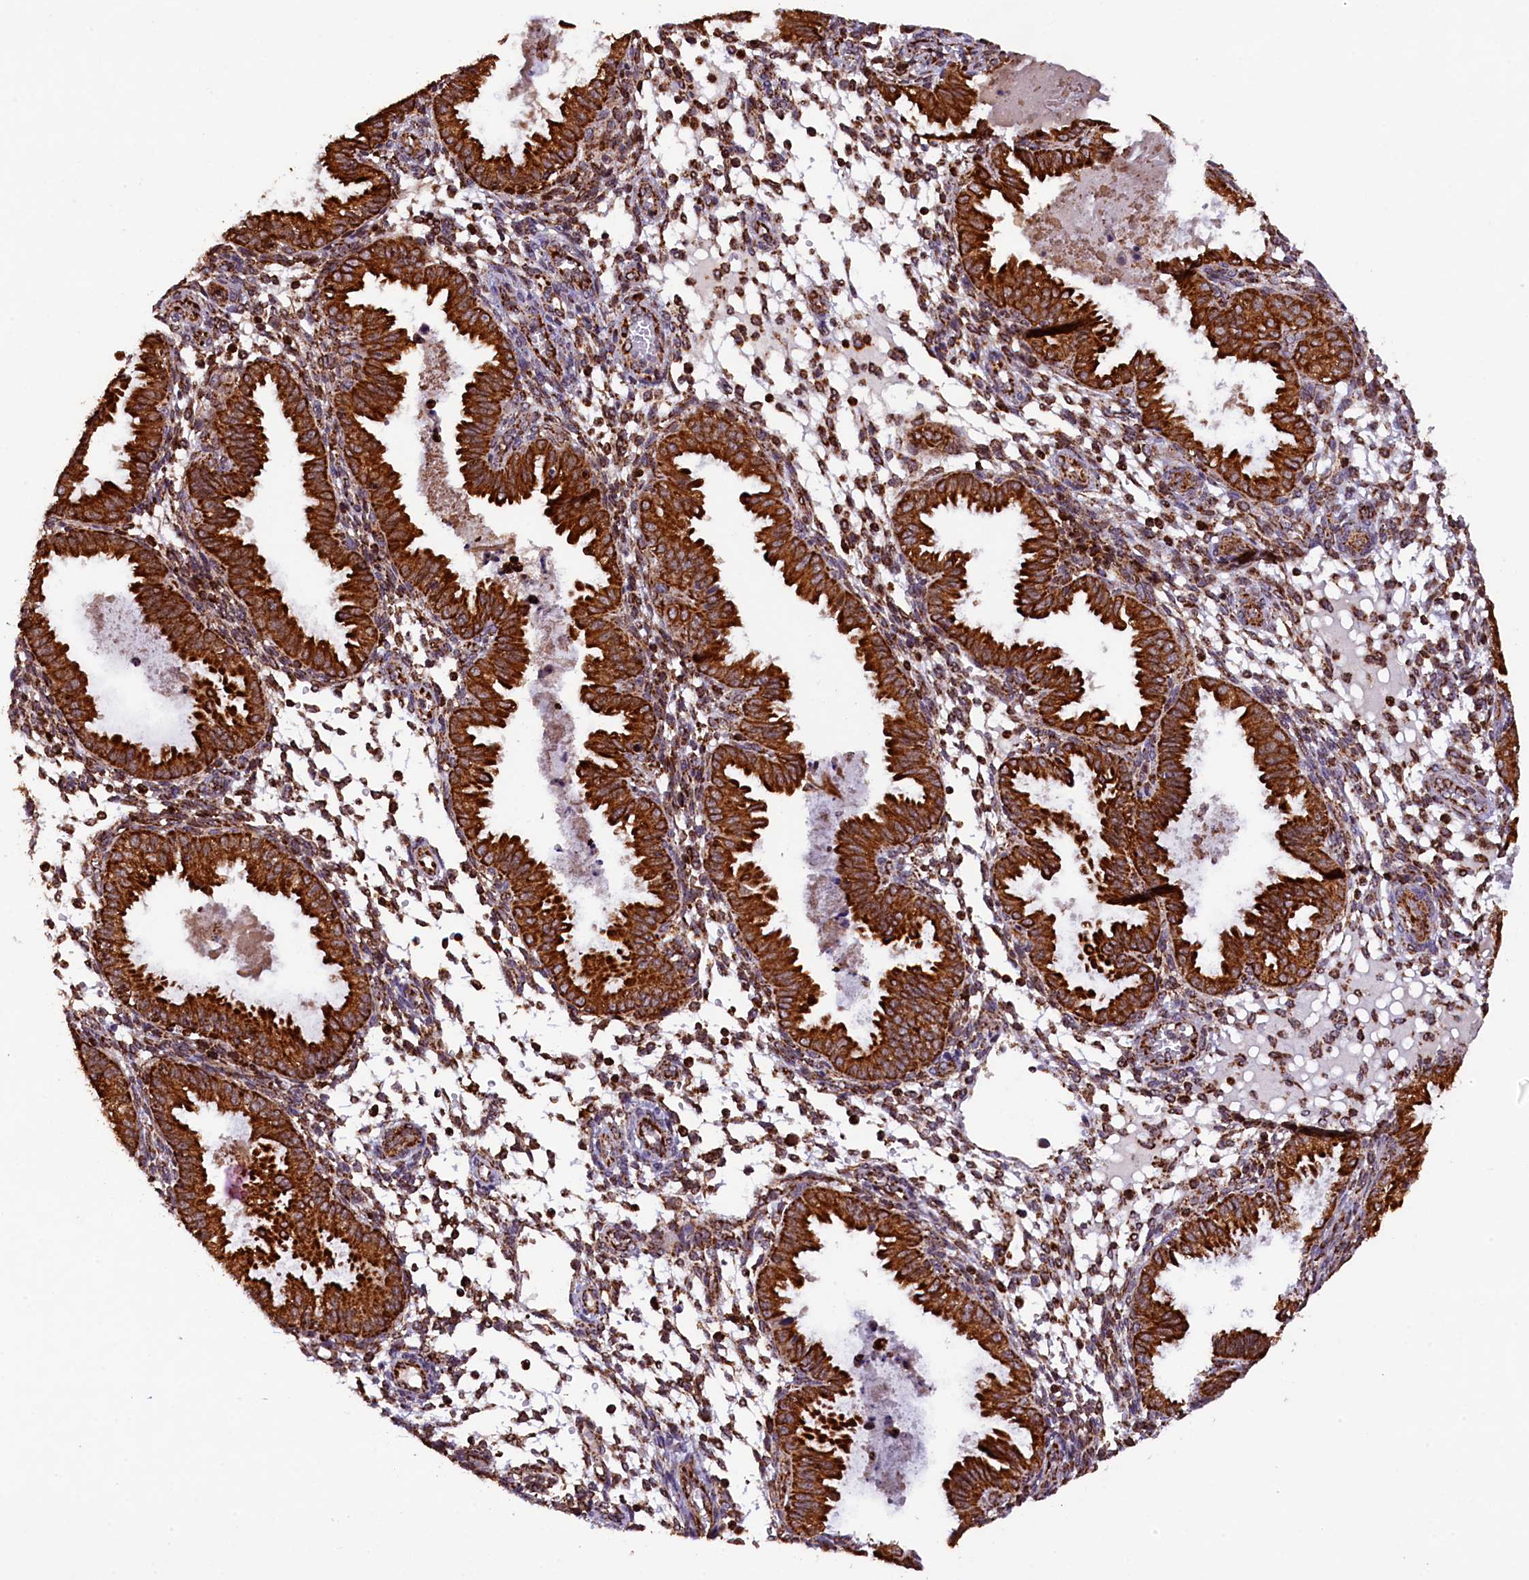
{"staining": {"intensity": "moderate", "quantity": ">75%", "location": "cytoplasmic/membranous"}, "tissue": "endometrium", "cell_type": "Cells in endometrial stroma", "image_type": "normal", "snomed": [{"axis": "morphology", "description": "Normal tissue, NOS"}, {"axis": "topography", "description": "Endometrium"}], "caption": "Immunohistochemistry (IHC) histopathology image of normal endometrium stained for a protein (brown), which shows medium levels of moderate cytoplasmic/membranous expression in about >75% of cells in endometrial stroma.", "gene": "KLC2", "patient": {"sex": "female", "age": 33}}